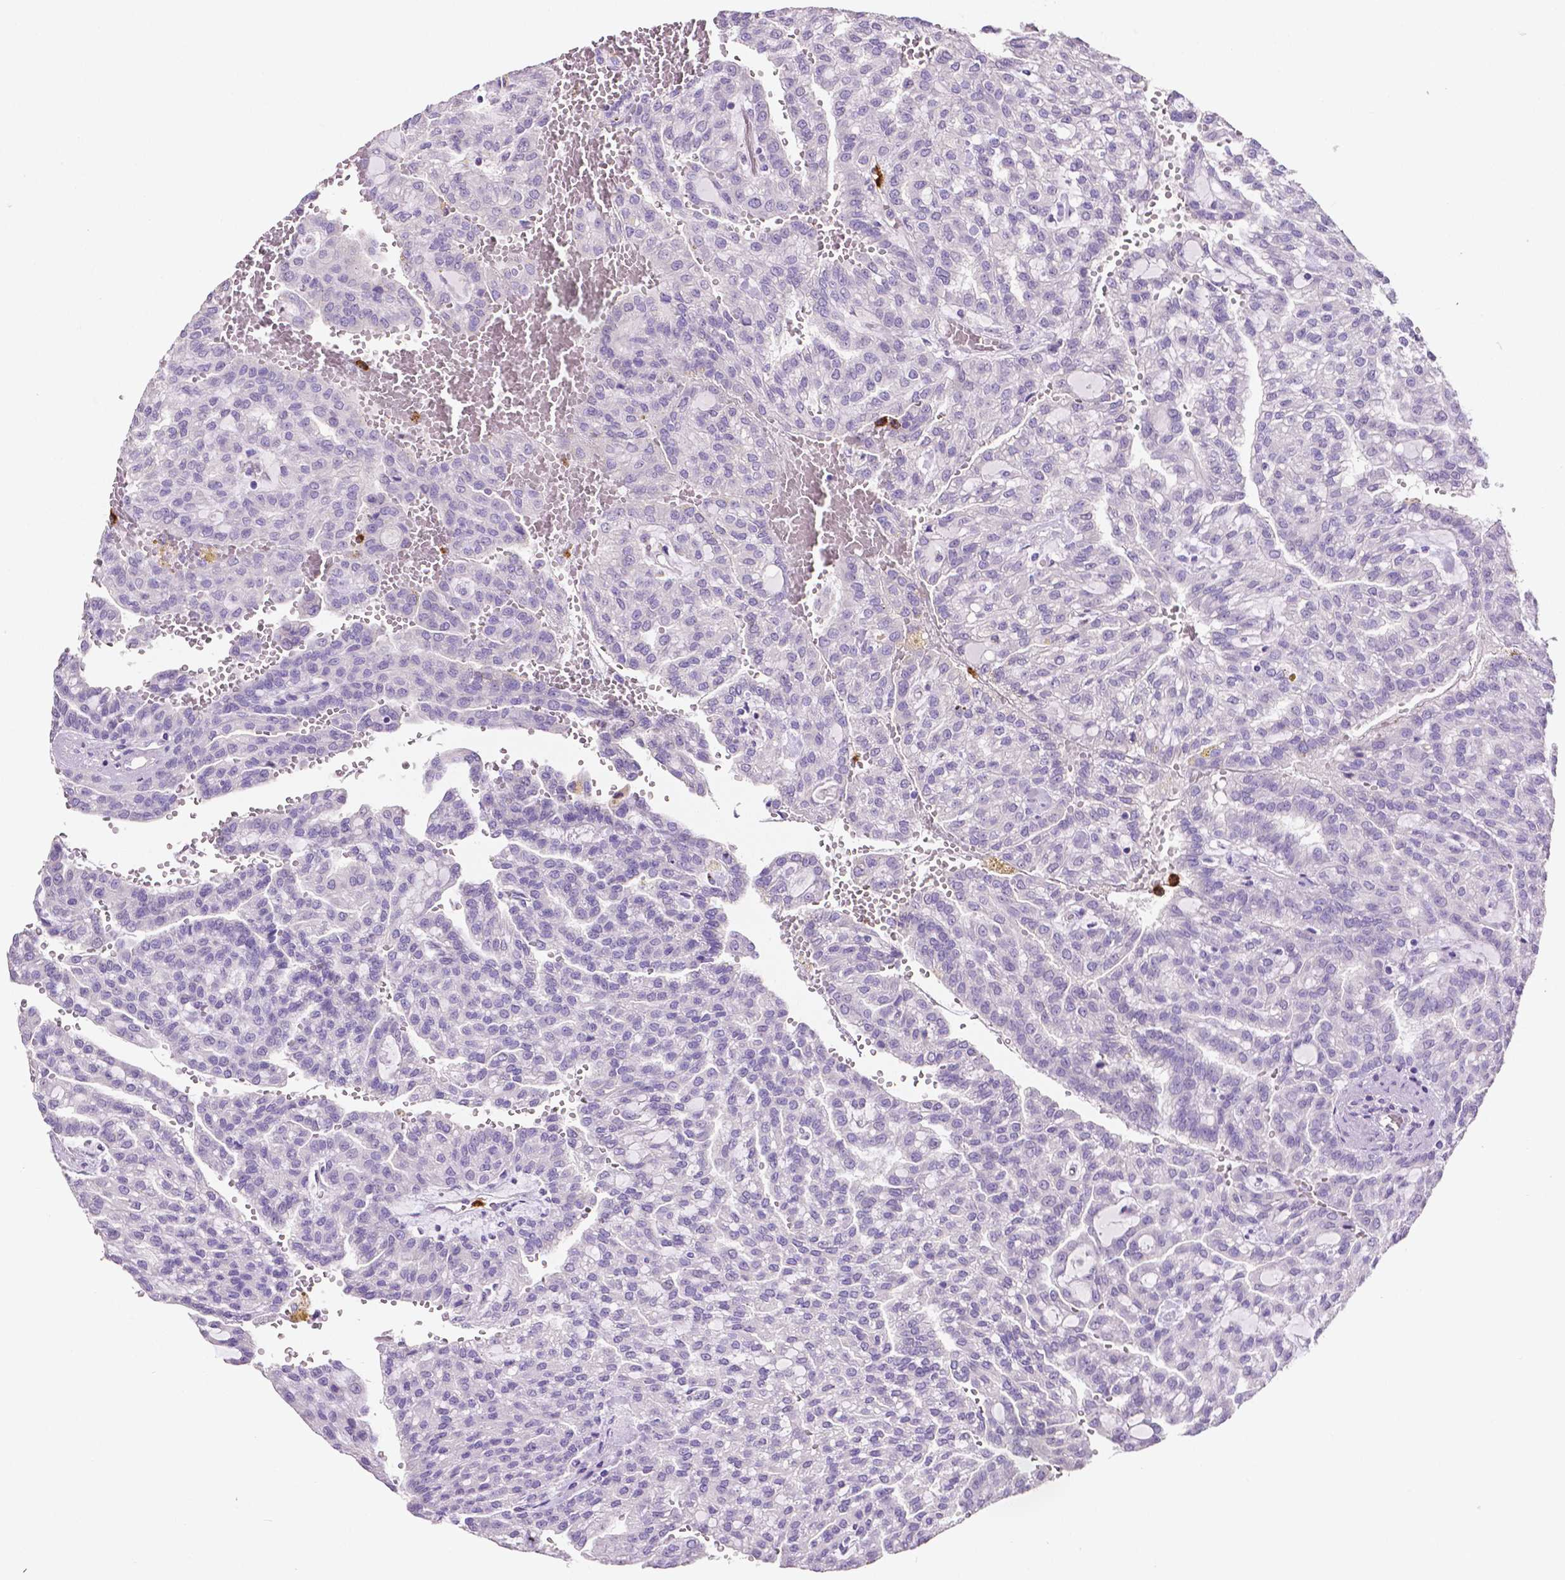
{"staining": {"intensity": "negative", "quantity": "none", "location": "none"}, "tissue": "renal cancer", "cell_type": "Tumor cells", "image_type": "cancer", "snomed": [{"axis": "morphology", "description": "Adenocarcinoma, NOS"}, {"axis": "topography", "description": "Kidney"}], "caption": "The micrograph shows no staining of tumor cells in renal adenocarcinoma.", "gene": "MMP9", "patient": {"sex": "male", "age": 63}}